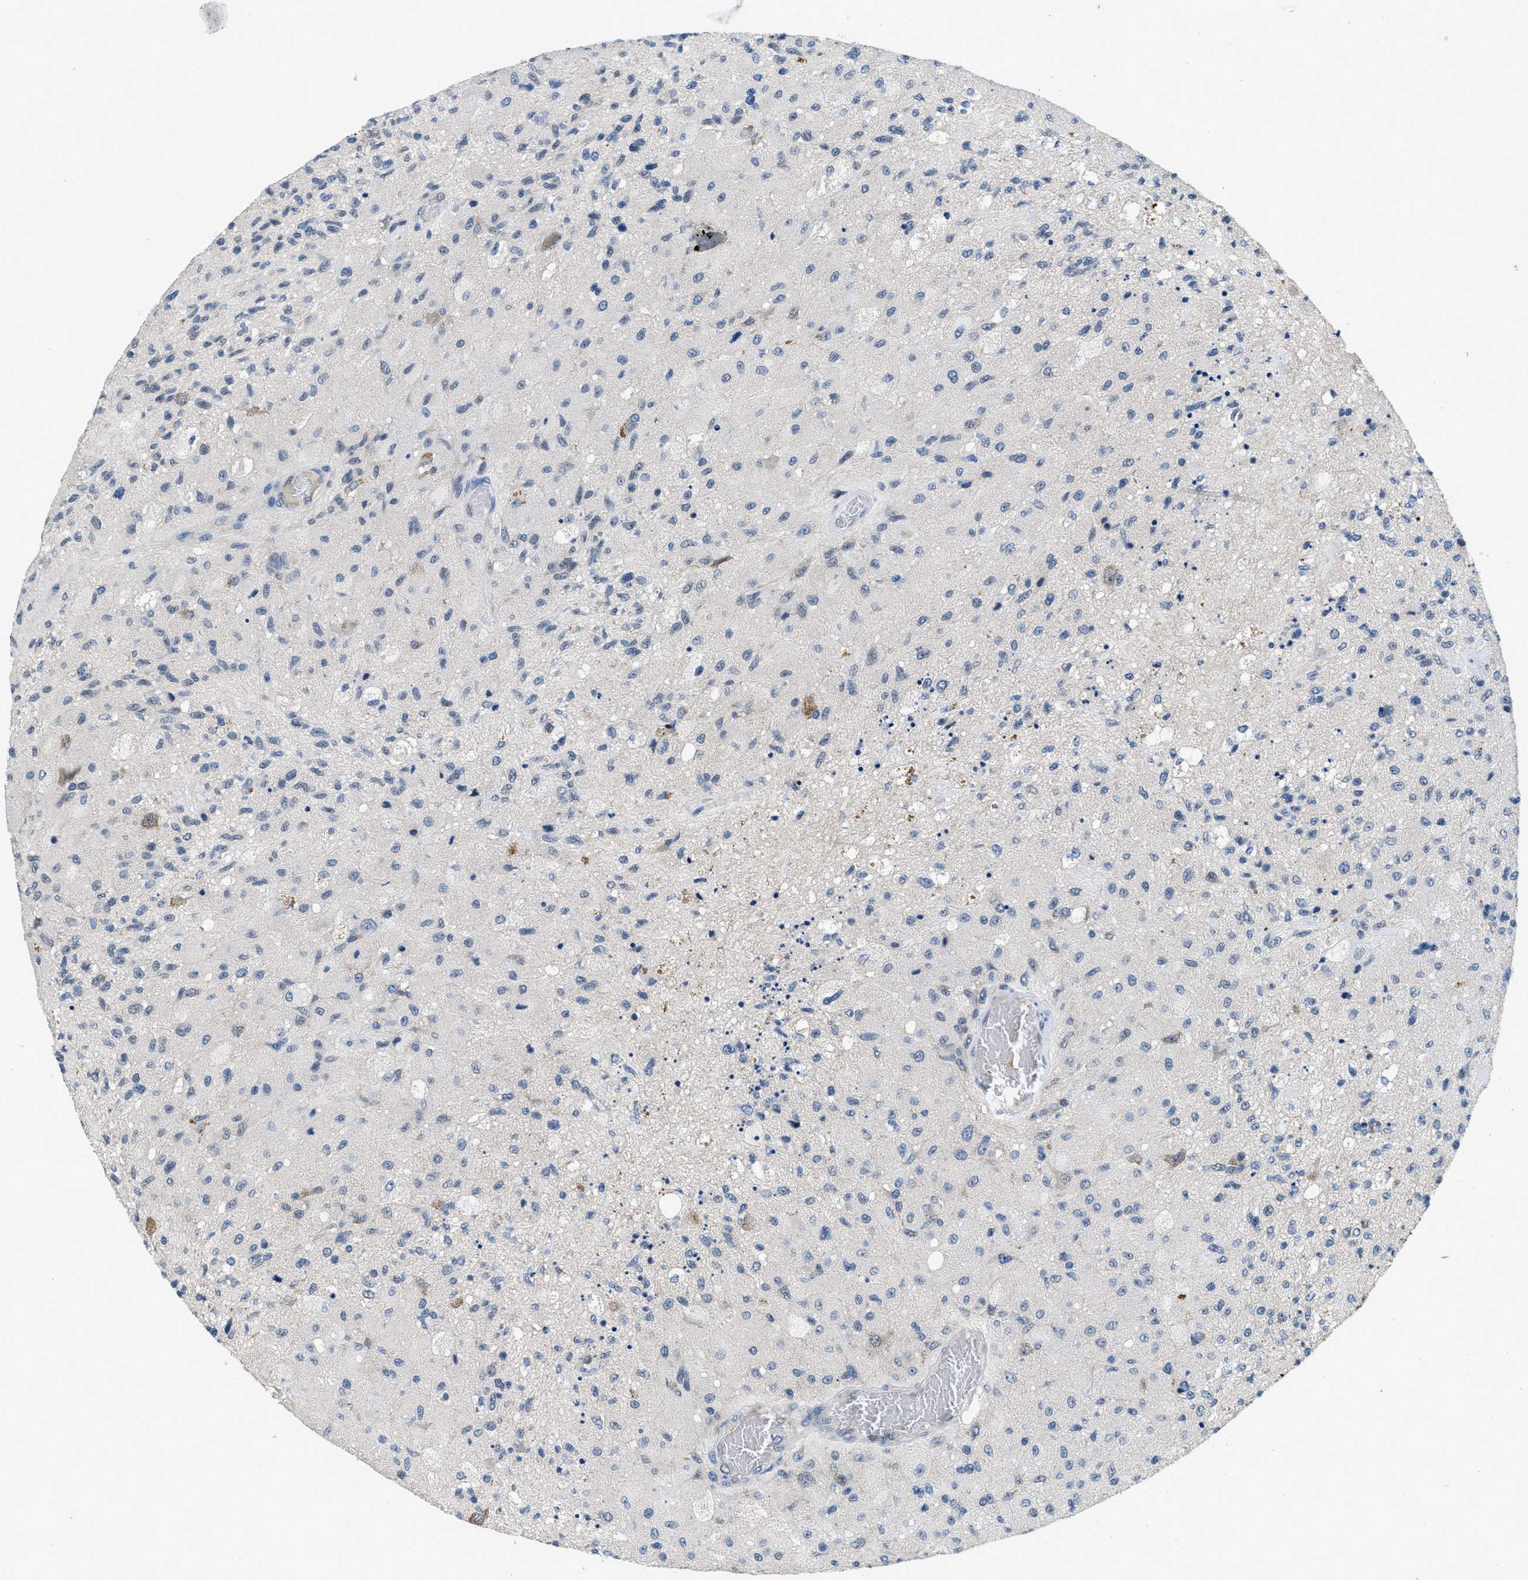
{"staining": {"intensity": "negative", "quantity": "none", "location": "none"}, "tissue": "glioma", "cell_type": "Tumor cells", "image_type": "cancer", "snomed": [{"axis": "morphology", "description": "Normal tissue, NOS"}, {"axis": "morphology", "description": "Glioma, malignant, High grade"}, {"axis": "topography", "description": "Cerebral cortex"}], "caption": "This is an immunohistochemistry micrograph of human glioma. There is no positivity in tumor cells.", "gene": "PNKD", "patient": {"sex": "male", "age": 77}}